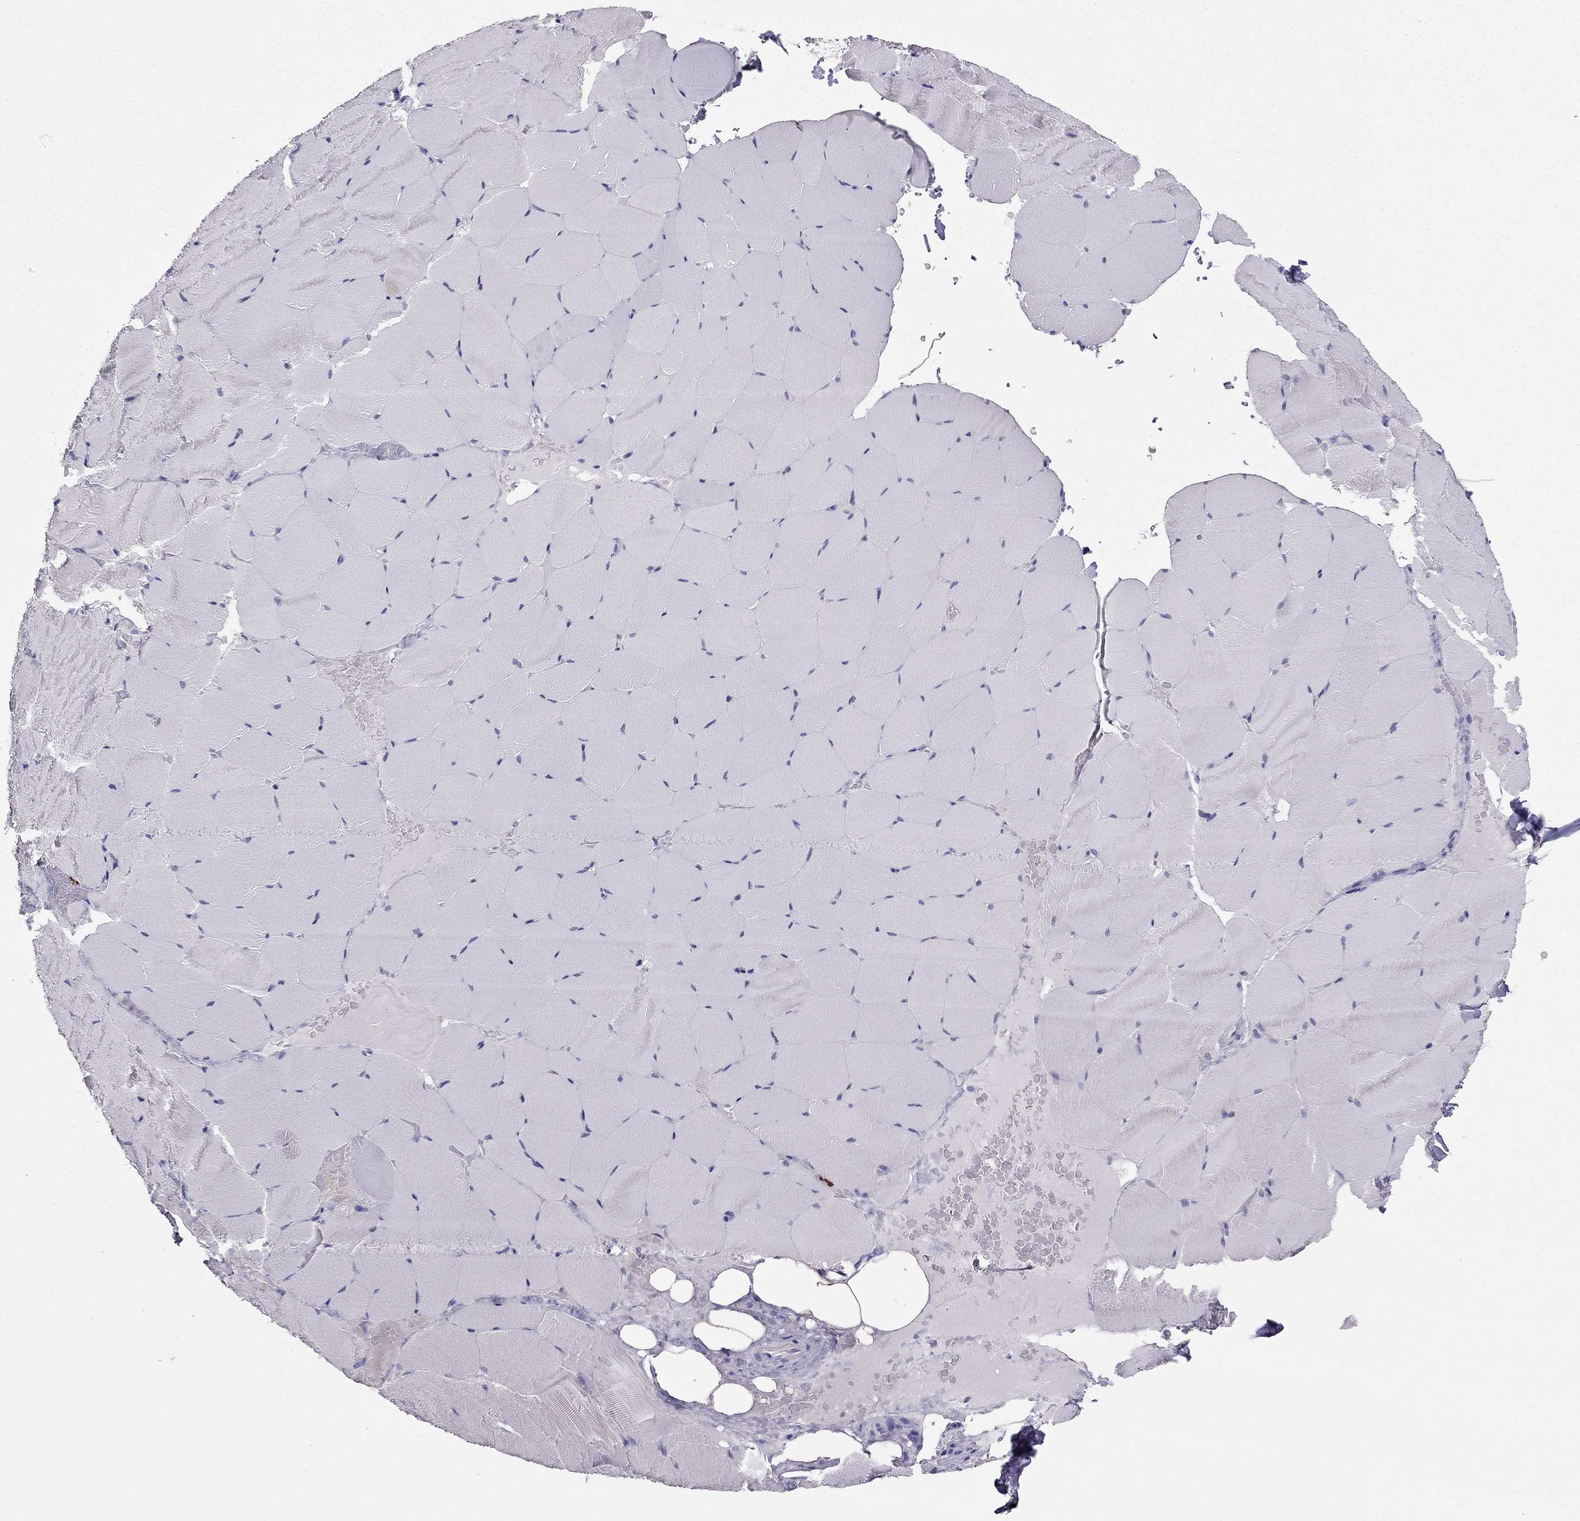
{"staining": {"intensity": "negative", "quantity": "none", "location": "none"}, "tissue": "skeletal muscle", "cell_type": "Myocytes", "image_type": "normal", "snomed": [{"axis": "morphology", "description": "Normal tissue, NOS"}, {"axis": "topography", "description": "Skeletal muscle"}], "caption": "Immunohistochemistry of benign human skeletal muscle exhibits no staining in myocytes. Brightfield microscopy of immunohistochemistry stained with DAB (3,3'-diaminobenzidine) (brown) and hematoxylin (blue), captured at high magnification.", "gene": "IL17REL", "patient": {"sex": "female", "age": 37}}